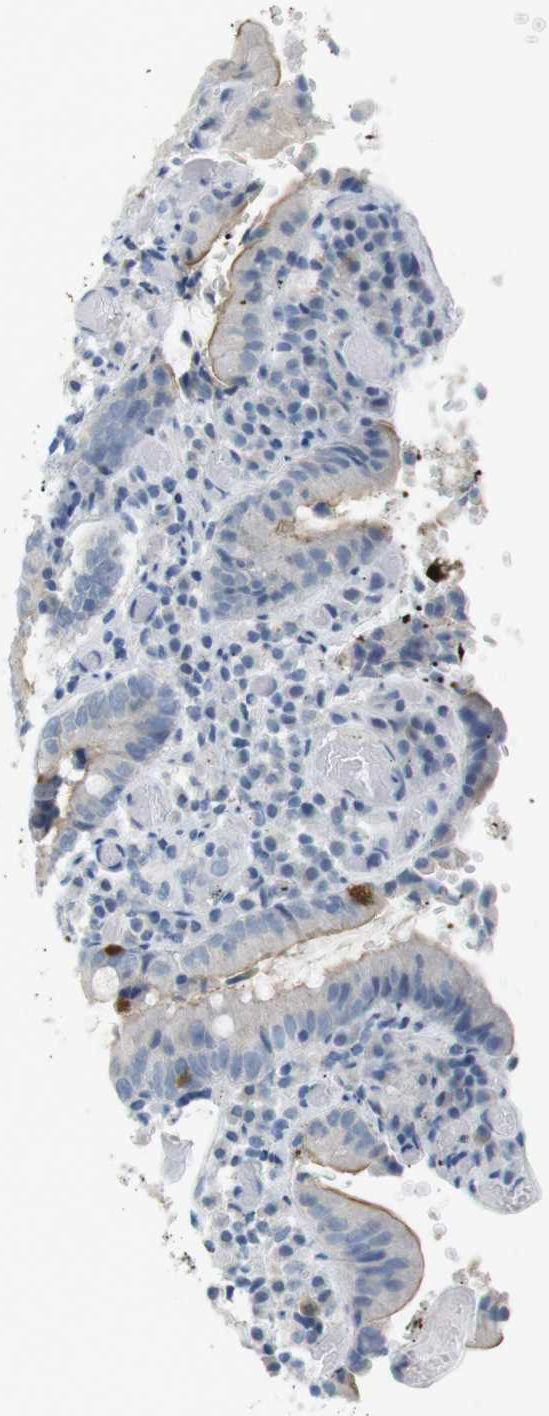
{"staining": {"intensity": "moderate", "quantity": "<25%", "location": "cytoplasmic/membranous"}, "tissue": "small intestine", "cell_type": "Glandular cells", "image_type": "normal", "snomed": [{"axis": "morphology", "description": "Normal tissue, NOS"}, {"axis": "topography", "description": "Small intestine"}], "caption": "Glandular cells demonstrate moderate cytoplasmic/membranous expression in approximately <25% of cells in normal small intestine. (IHC, brightfield microscopy, high magnification).", "gene": "MUC5B", "patient": {"sex": "male", "age": 71}}